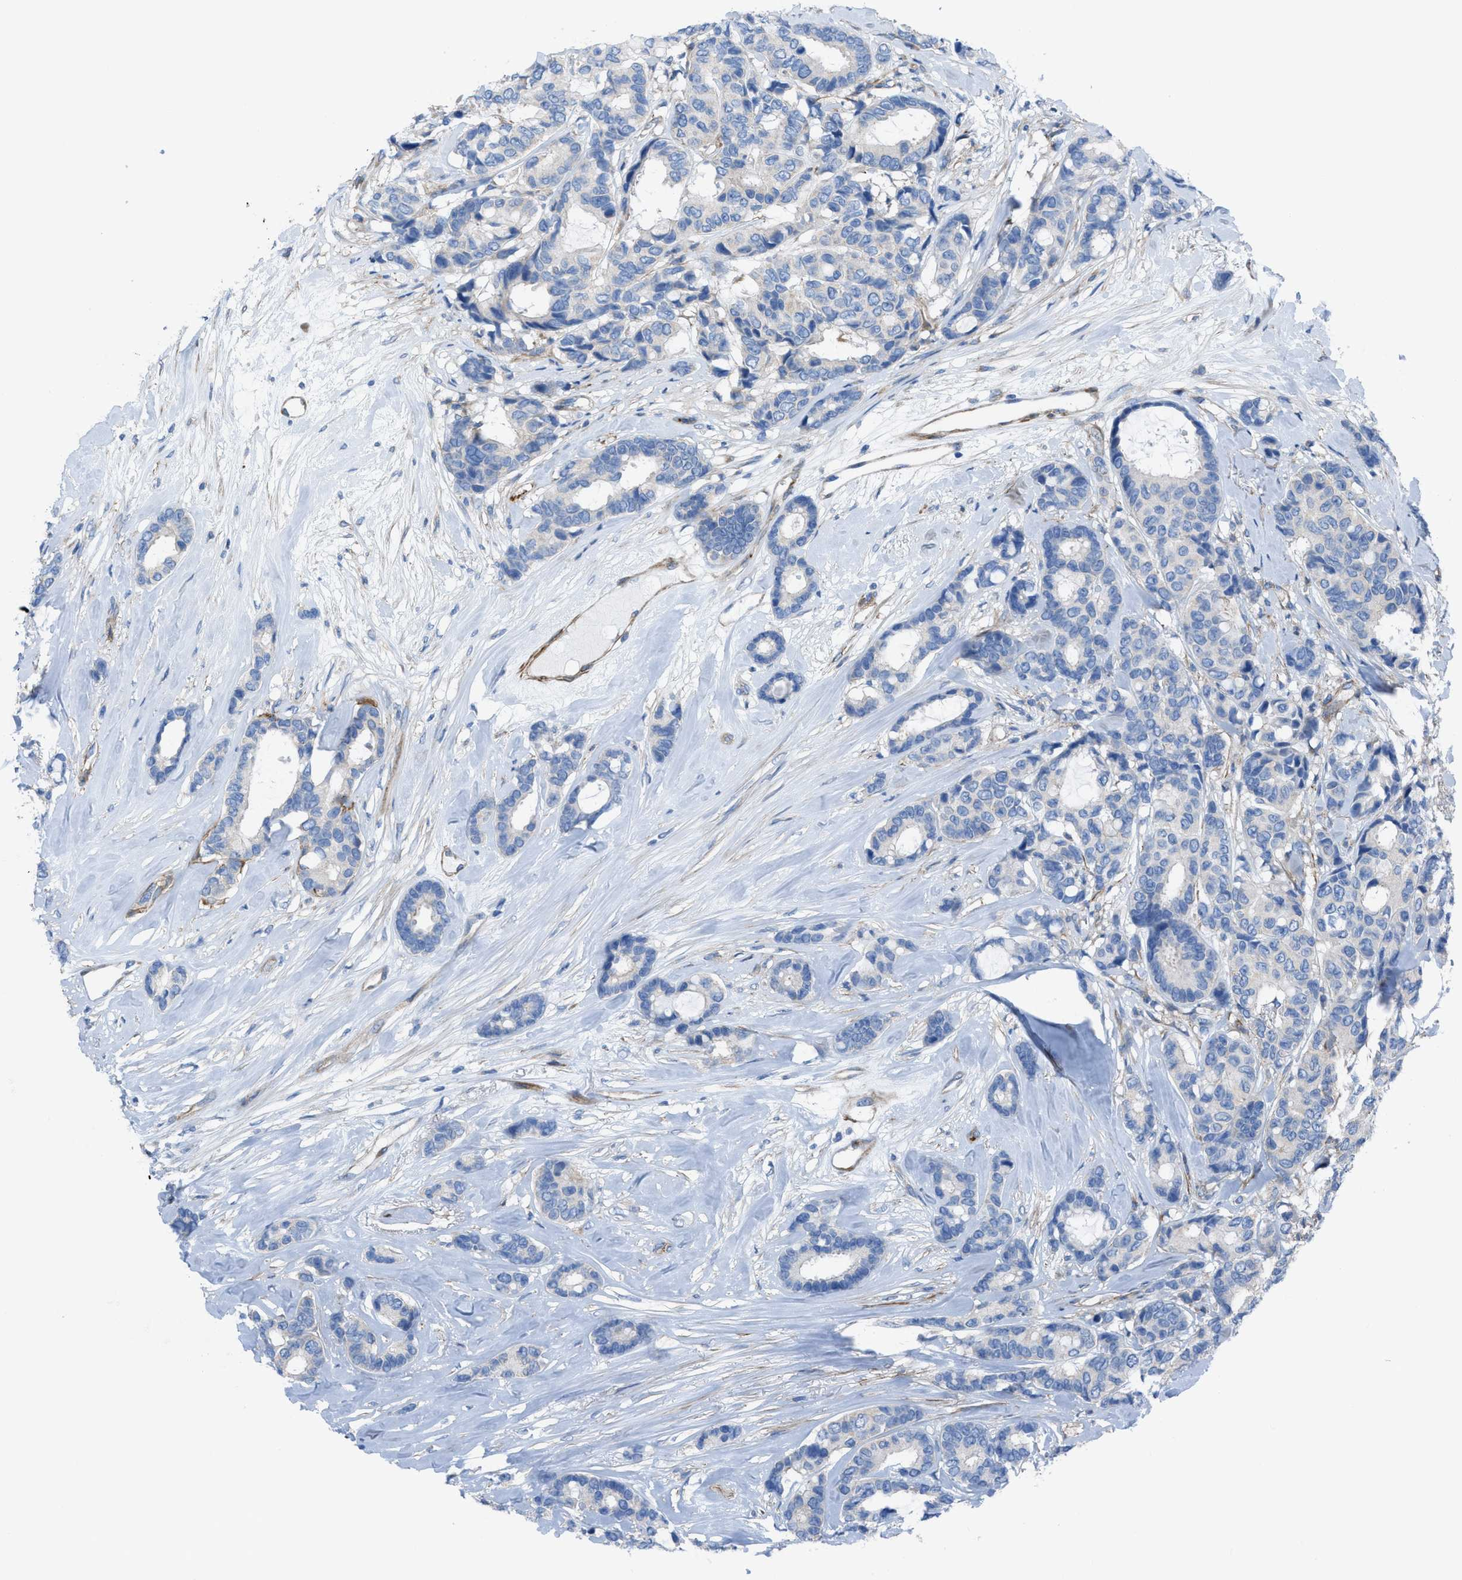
{"staining": {"intensity": "negative", "quantity": "none", "location": "none"}, "tissue": "breast cancer", "cell_type": "Tumor cells", "image_type": "cancer", "snomed": [{"axis": "morphology", "description": "Duct carcinoma"}, {"axis": "topography", "description": "Breast"}], "caption": "Immunohistochemistry (IHC) photomicrograph of neoplastic tissue: human breast cancer stained with DAB demonstrates no significant protein positivity in tumor cells.", "gene": "KCNH7", "patient": {"sex": "female", "age": 87}}